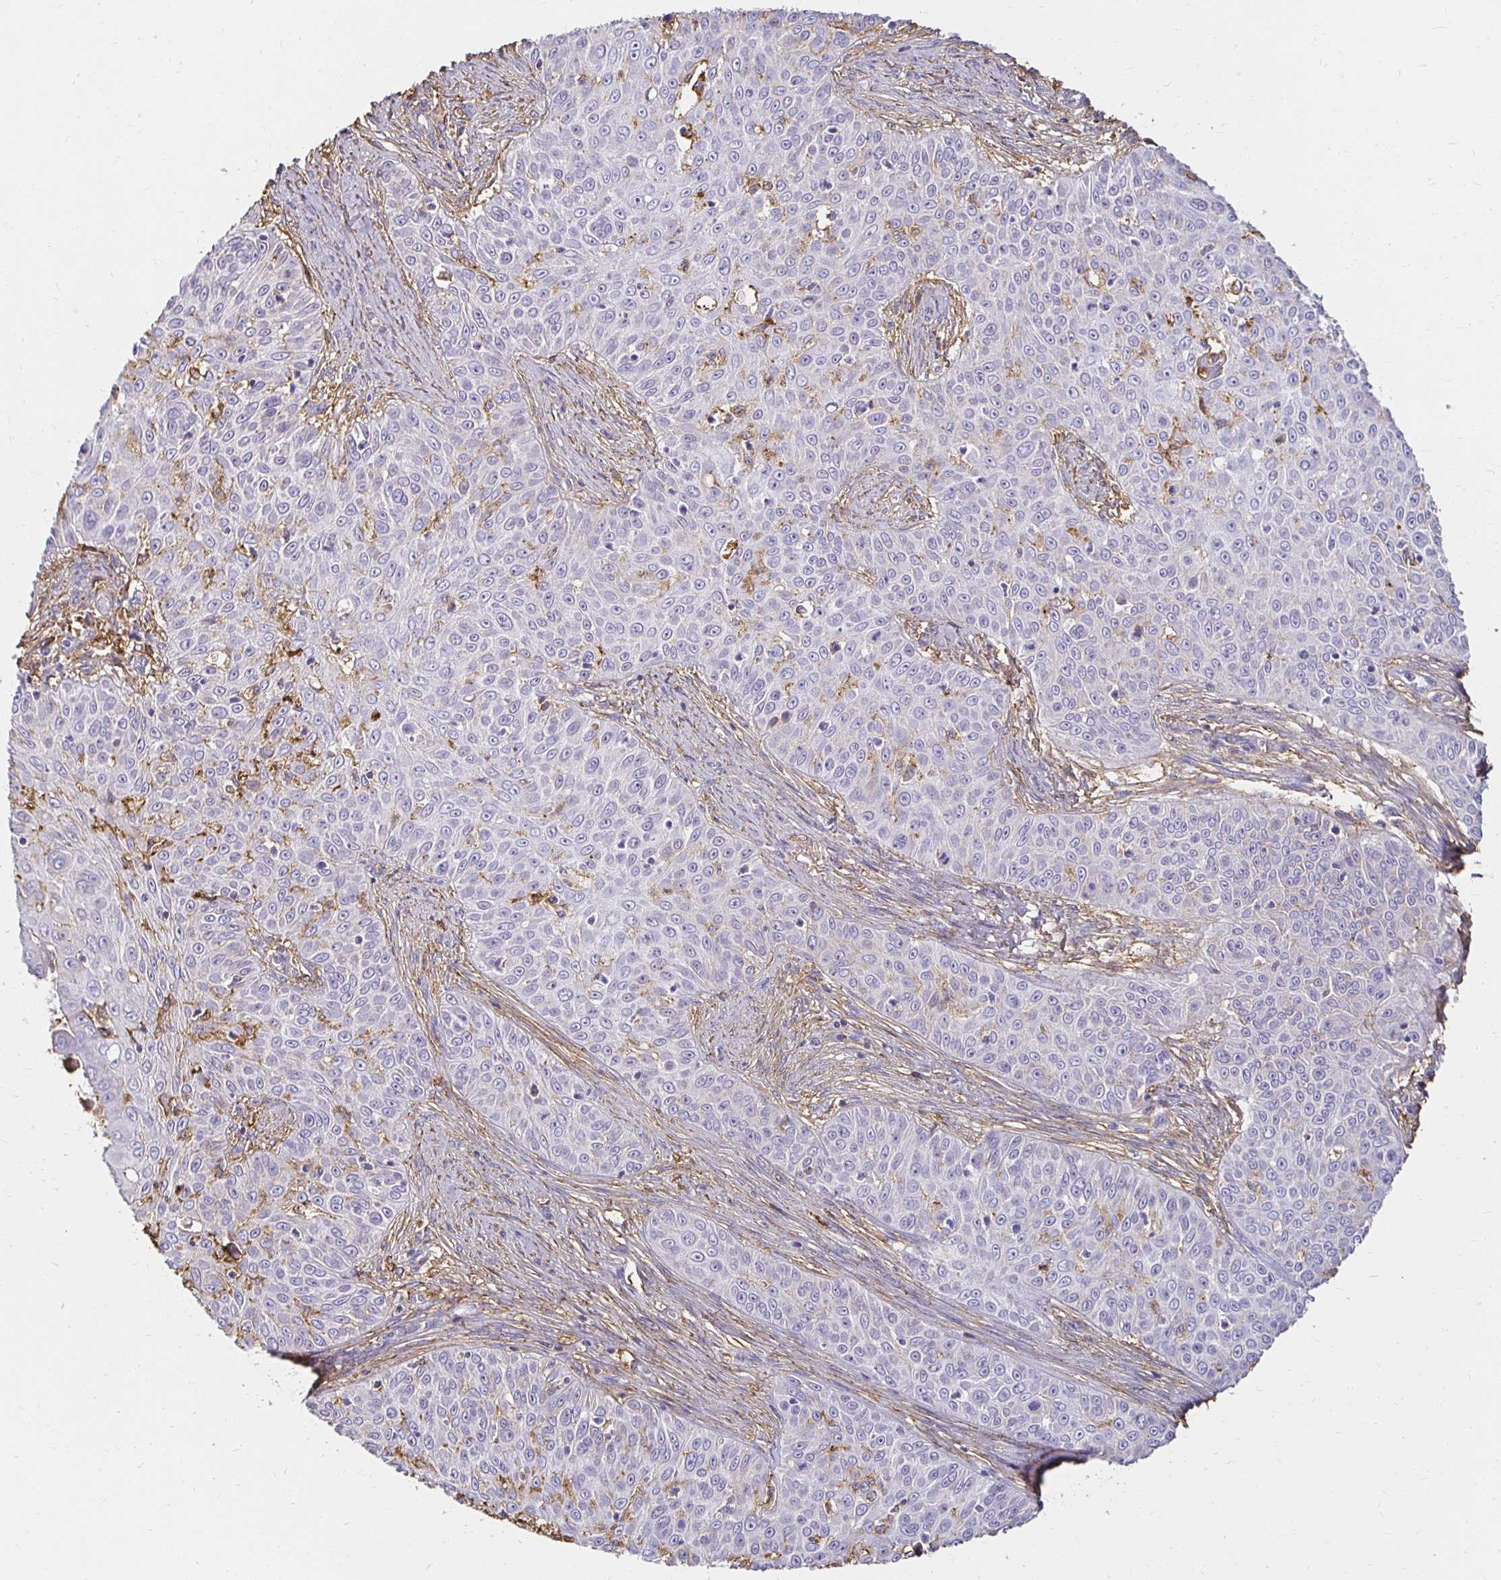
{"staining": {"intensity": "negative", "quantity": "none", "location": "none"}, "tissue": "skin cancer", "cell_type": "Tumor cells", "image_type": "cancer", "snomed": [{"axis": "morphology", "description": "Squamous cell carcinoma, NOS"}, {"axis": "topography", "description": "Skin"}], "caption": "Squamous cell carcinoma (skin) was stained to show a protein in brown. There is no significant expression in tumor cells.", "gene": "TAS1R3", "patient": {"sex": "male", "age": 82}}